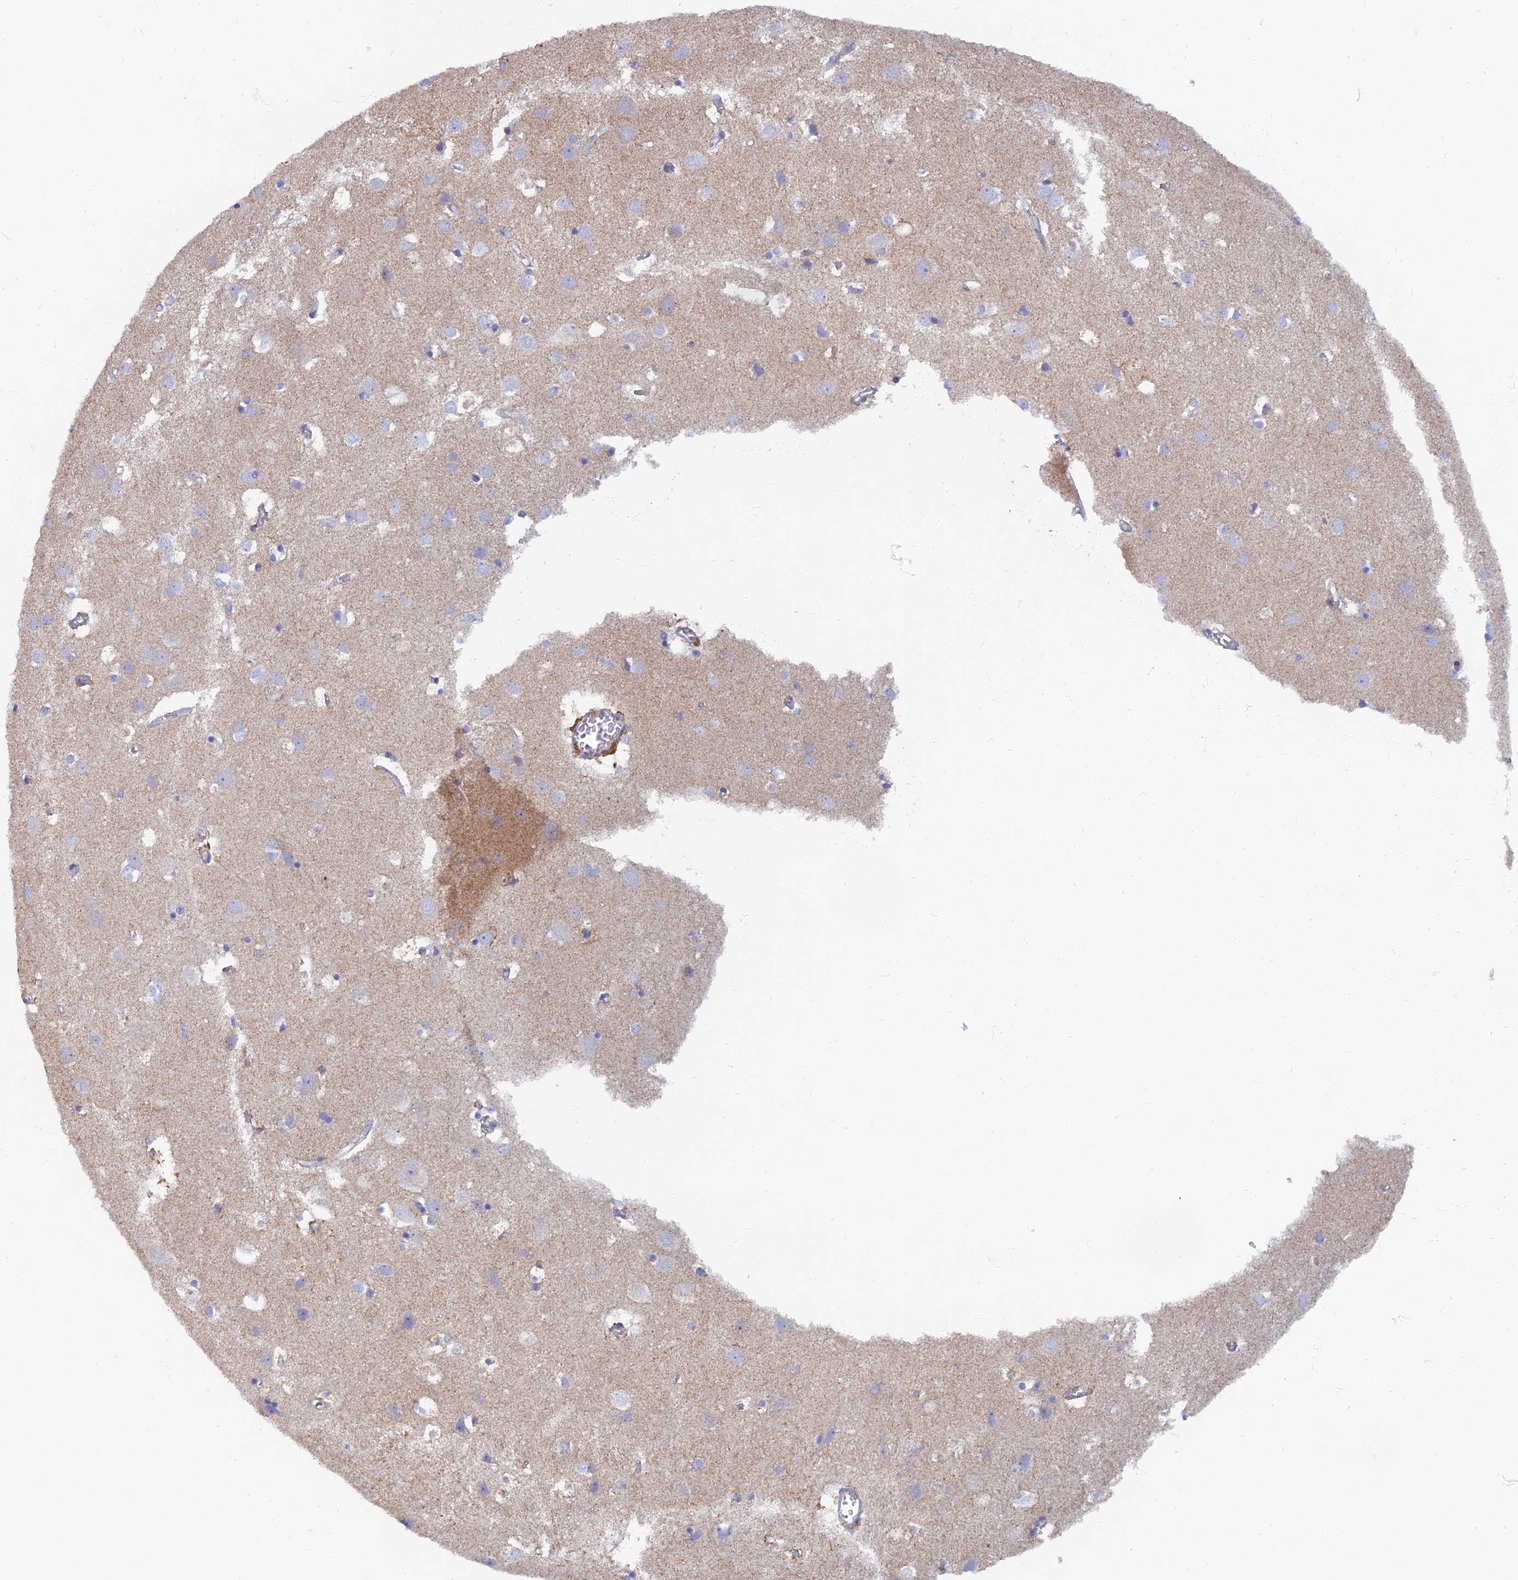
{"staining": {"intensity": "negative", "quantity": "none", "location": "none"}, "tissue": "cerebral cortex", "cell_type": "Endothelial cells", "image_type": "normal", "snomed": [{"axis": "morphology", "description": "Normal tissue, NOS"}, {"axis": "topography", "description": "Cerebral cortex"}], "caption": "An immunohistochemistry photomicrograph of benign cerebral cortex is shown. There is no staining in endothelial cells of cerebral cortex. (DAB (3,3'-diaminobenzidine) immunohistochemistry (IHC), high magnification).", "gene": "TMEM44", "patient": {"sex": "male", "age": 54}}